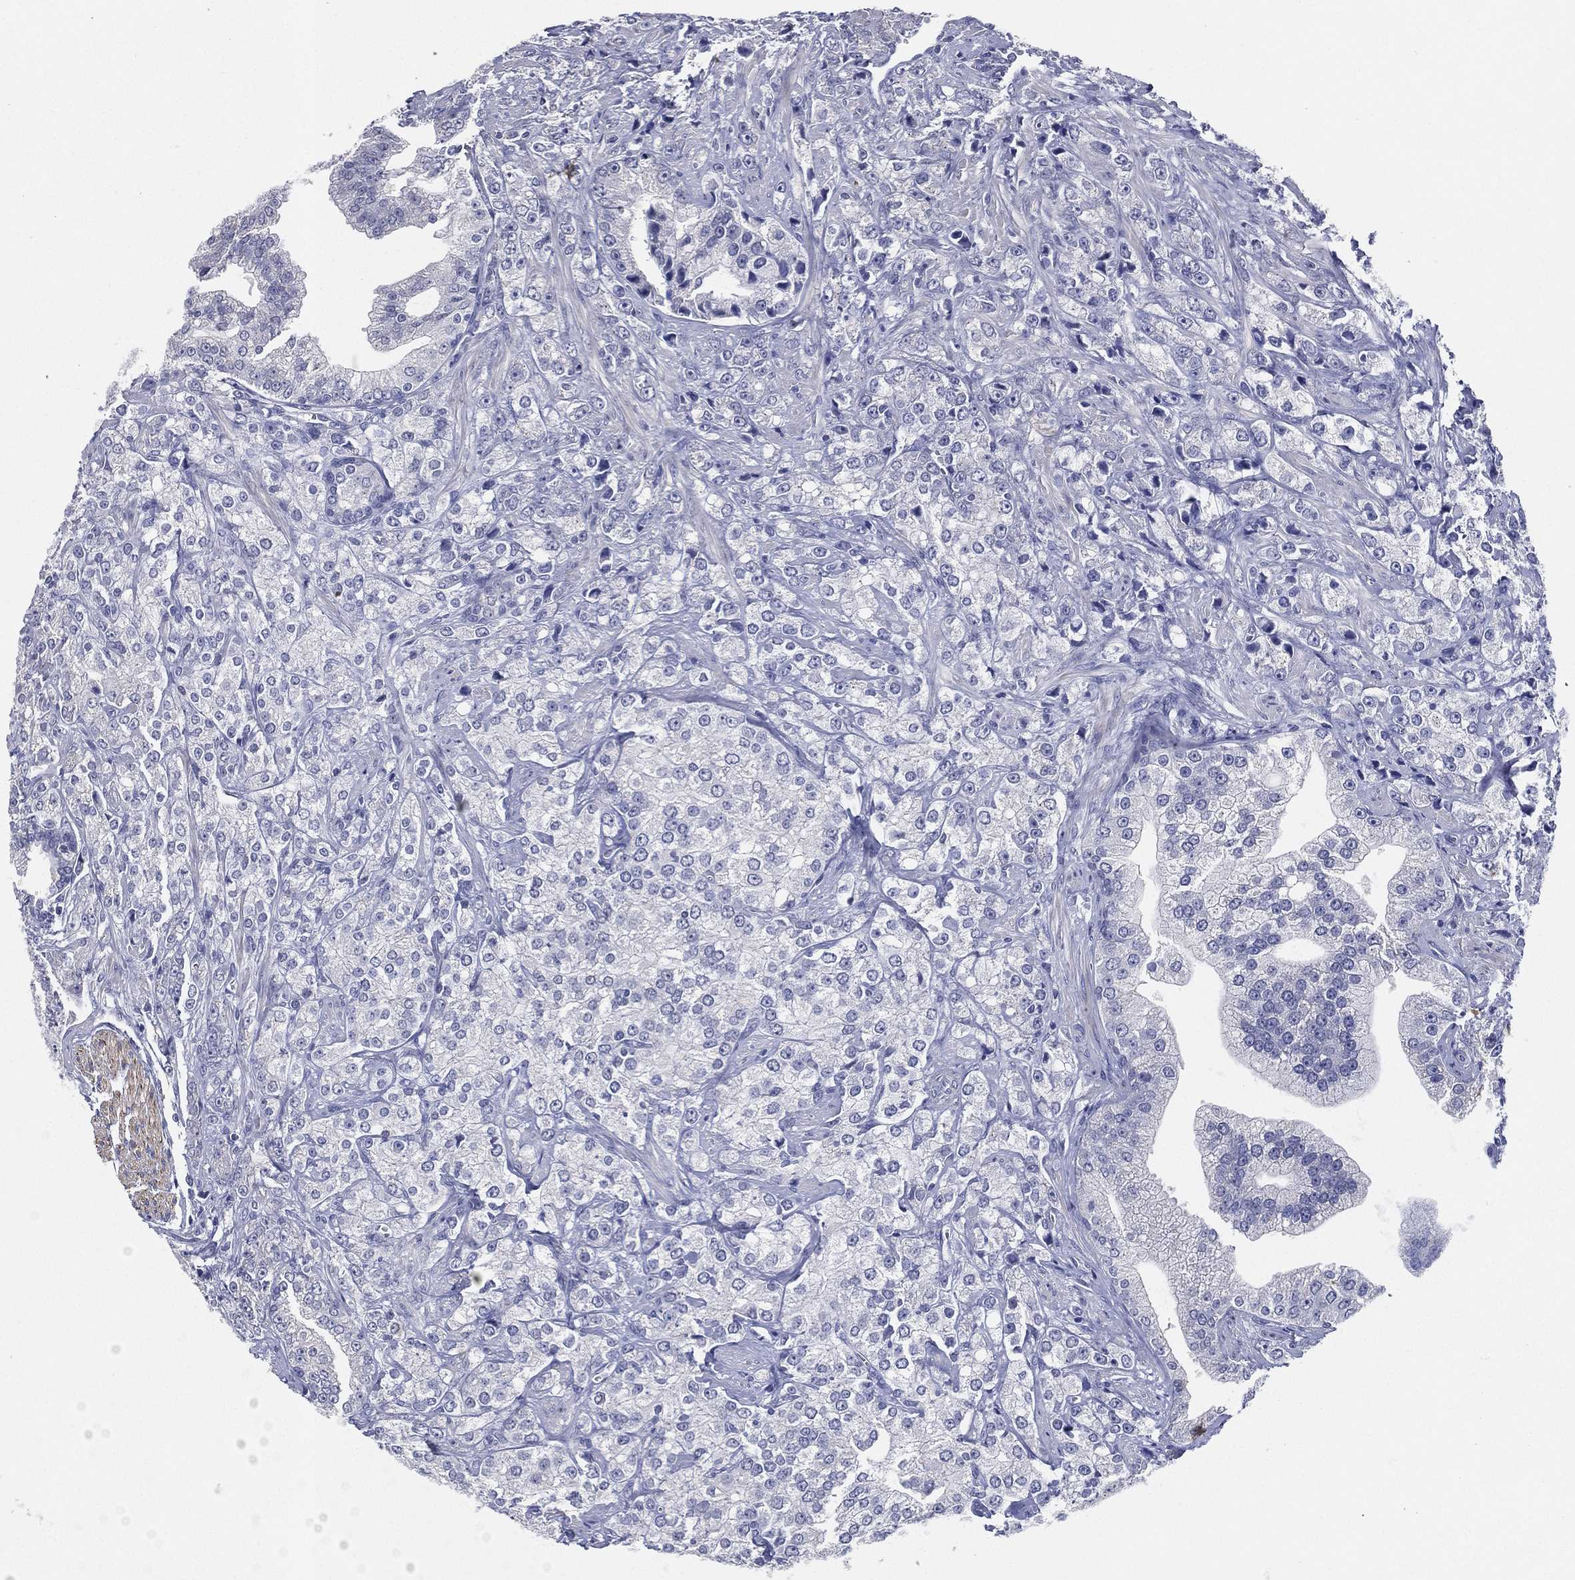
{"staining": {"intensity": "negative", "quantity": "none", "location": "none"}, "tissue": "prostate cancer", "cell_type": "Tumor cells", "image_type": "cancer", "snomed": [{"axis": "morphology", "description": "Adenocarcinoma, NOS"}, {"axis": "topography", "description": "Prostate and seminal vesicle, NOS"}, {"axis": "topography", "description": "Prostate"}], "caption": "Adenocarcinoma (prostate) was stained to show a protein in brown. There is no significant staining in tumor cells.", "gene": "SLC13A4", "patient": {"sex": "male", "age": 68}}